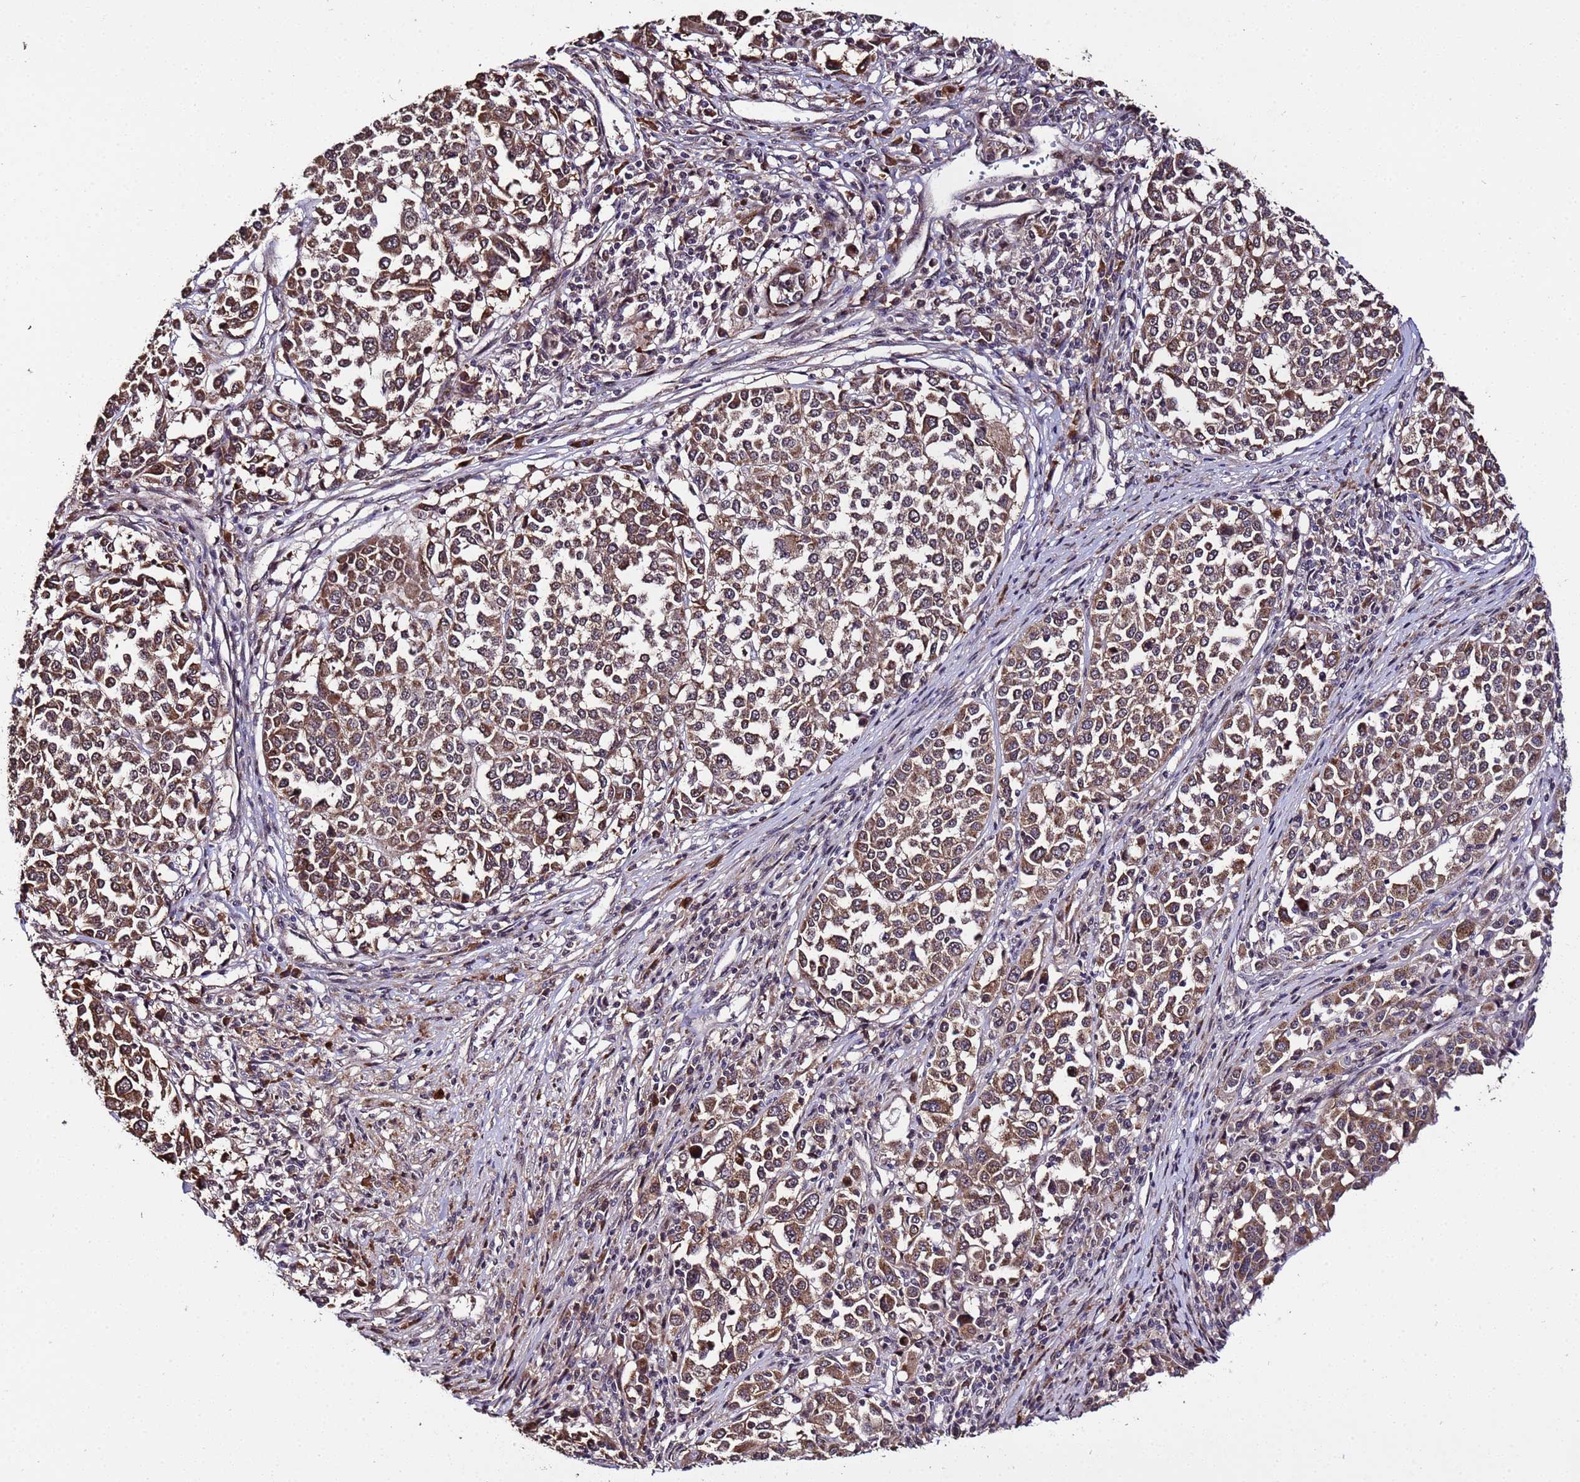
{"staining": {"intensity": "moderate", "quantity": ">75%", "location": "cytoplasmic/membranous,nuclear"}, "tissue": "melanoma", "cell_type": "Tumor cells", "image_type": "cancer", "snomed": [{"axis": "morphology", "description": "Malignant melanoma, Metastatic site"}, {"axis": "topography", "description": "Lymph node"}], "caption": "Immunohistochemical staining of melanoma reveals medium levels of moderate cytoplasmic/membranous and nuclear positivity in about >75% of tumor cells.", "gene": "WNK4", "patient": {"sex": "male", "age": 44}}